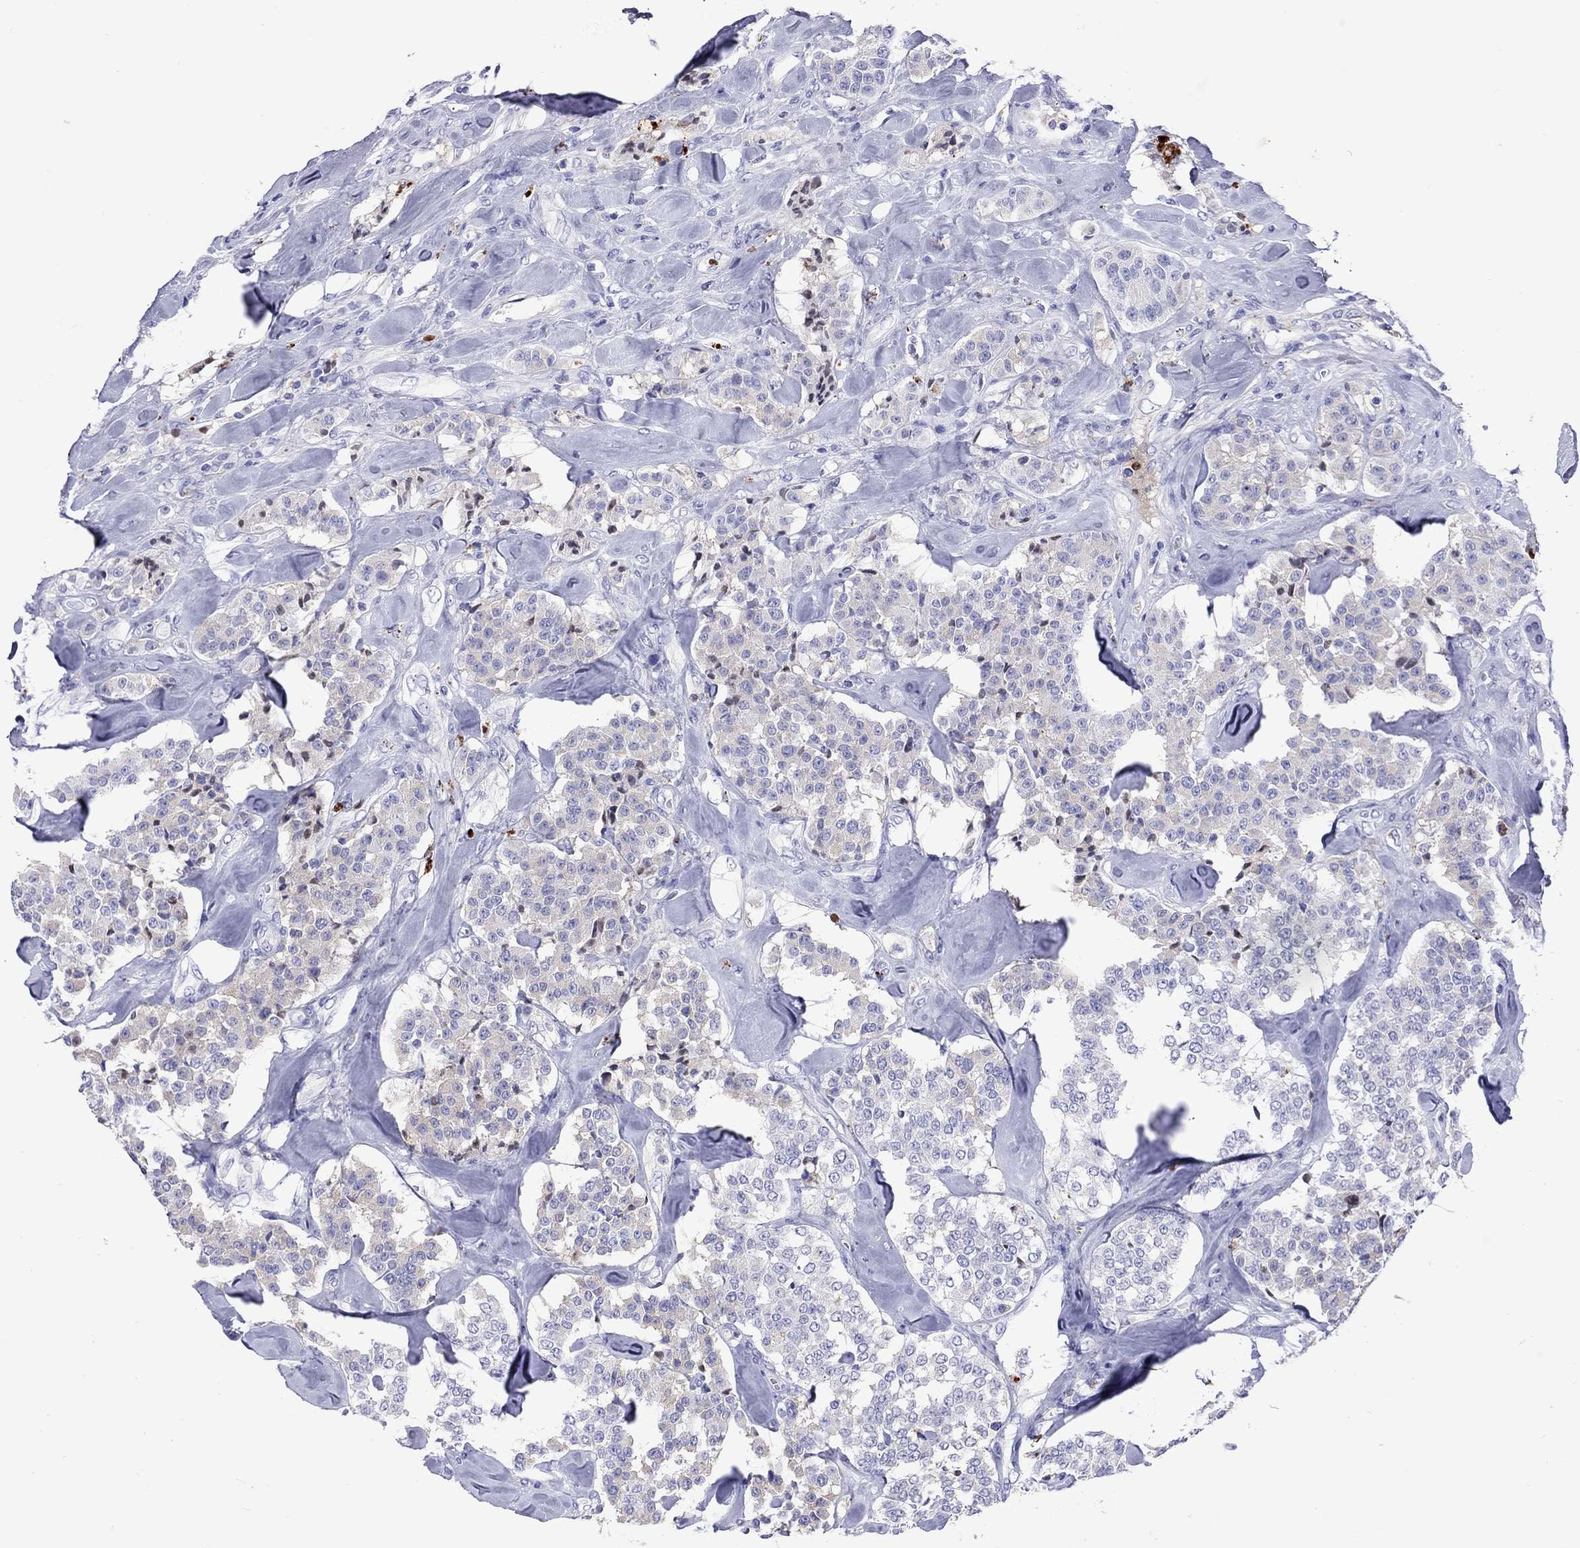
{"staining": {"intensity": "weak", "quantity": "<25%", "location": "cytoplasmic/membranous"}, "tissue": "carcinoid", "cell_type": "Tumor cells", "image_type": "cancer", "snomed": [{"axis": "morphology", "description": "Carcinoid, malignant, NOS"}, {"axis": "topography", "description": "Pancreas"}], "caption": "Immunohistochemical staining of carcinoid shows no significant staining in tumor cells.", "gene": "SERPINA3", "patient": {"sex": "male", "age": 41}}